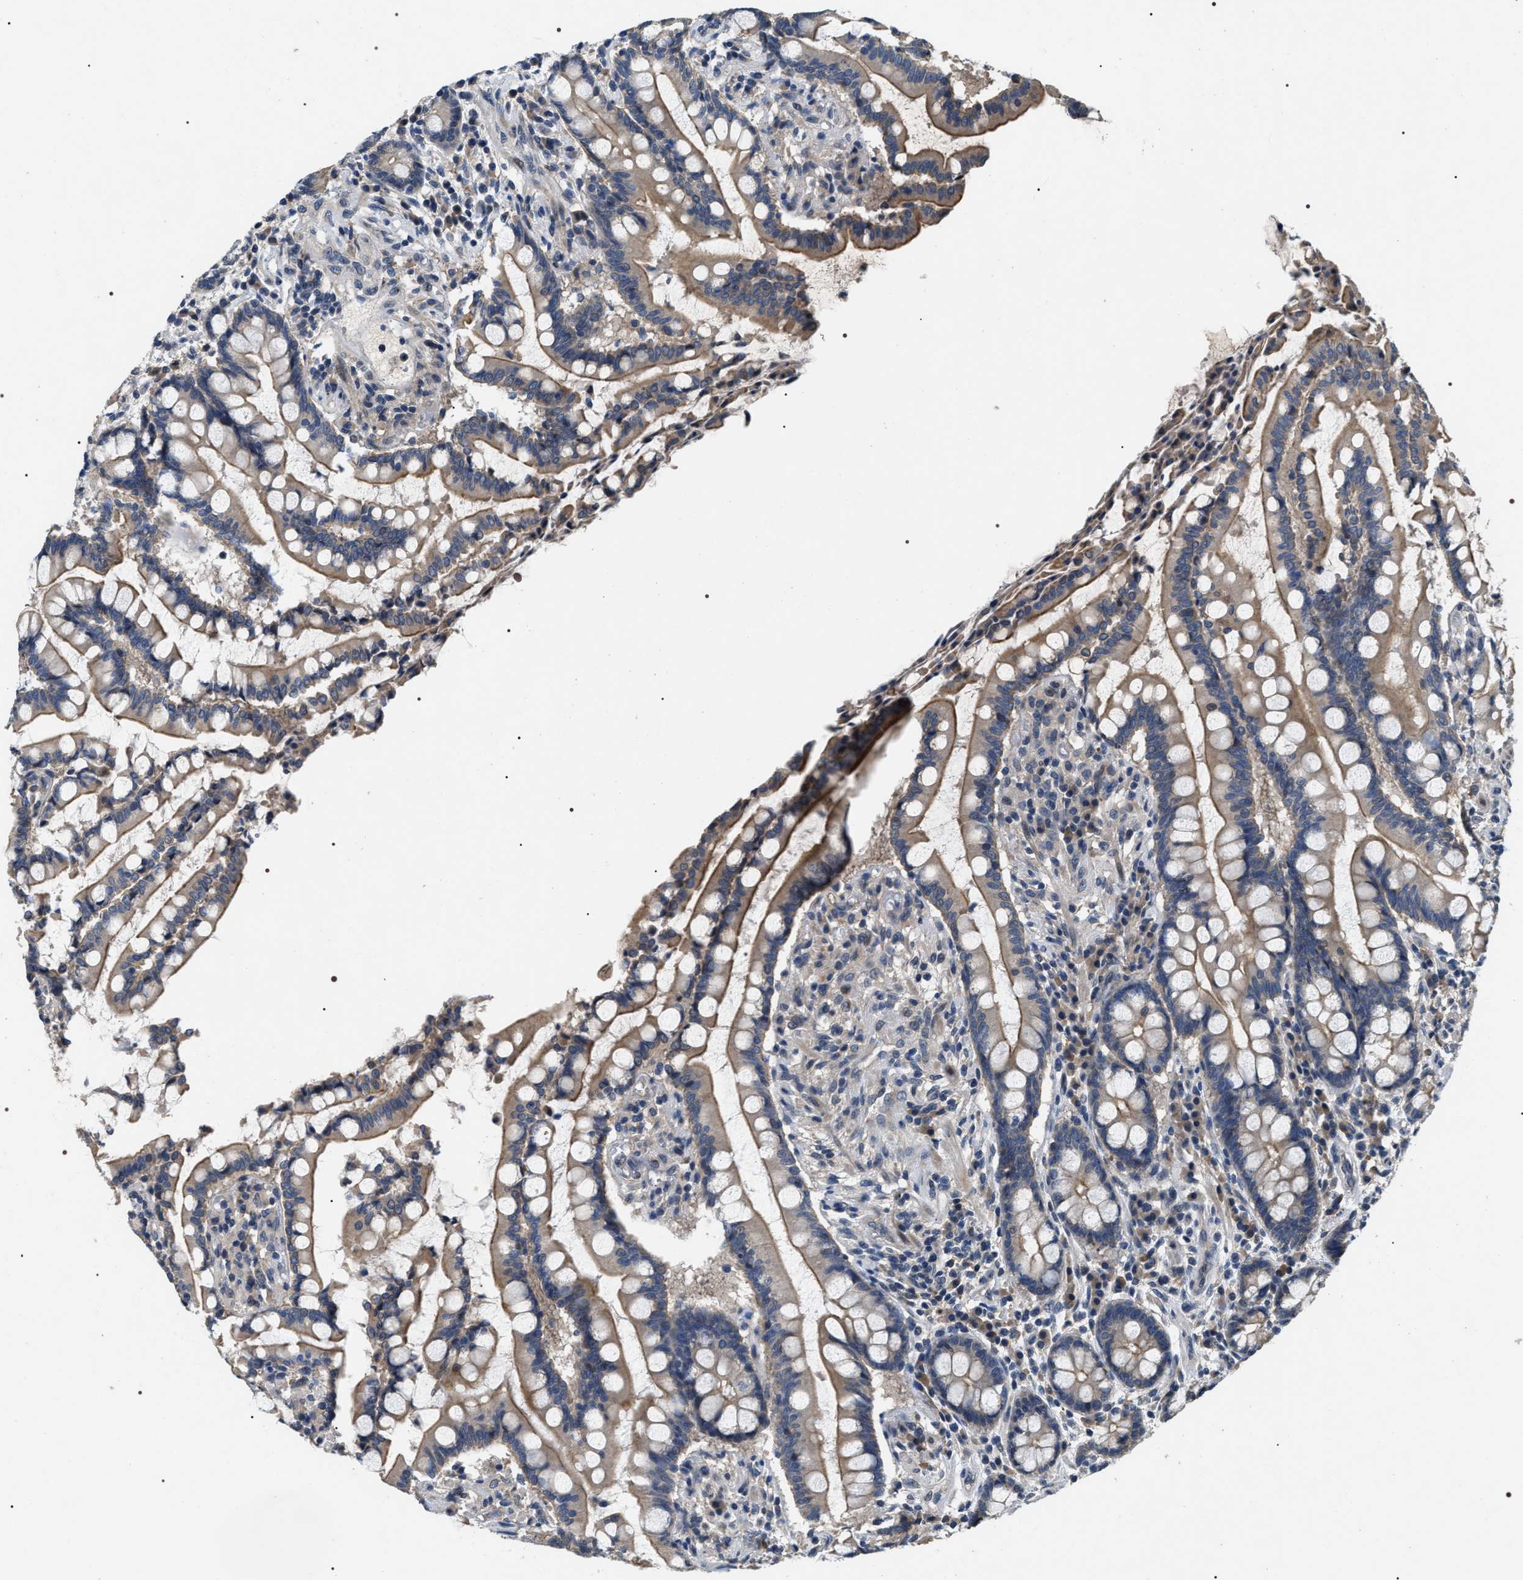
{"staining": {"intensity": "weak", "quantity": "25%-75%", "location": "cytoplasmic/membranous"}, "tissue": "colon", "cell_type": "Endothelial cells", "image_type": "normal", "snomed": [{"axis": "morphology", "description": "Normal tissue, NOS"}, {"axis": "topography", "description": "Colon"}], "caption": "An image of human colon stained for a protein shows weak cytoplasmic/membranous brown staining in endothelial cells. (IHC, brightfield microscopy, high magnification).", "gene": "IFT81", "patient": {"sex": "male", "age": 73}}